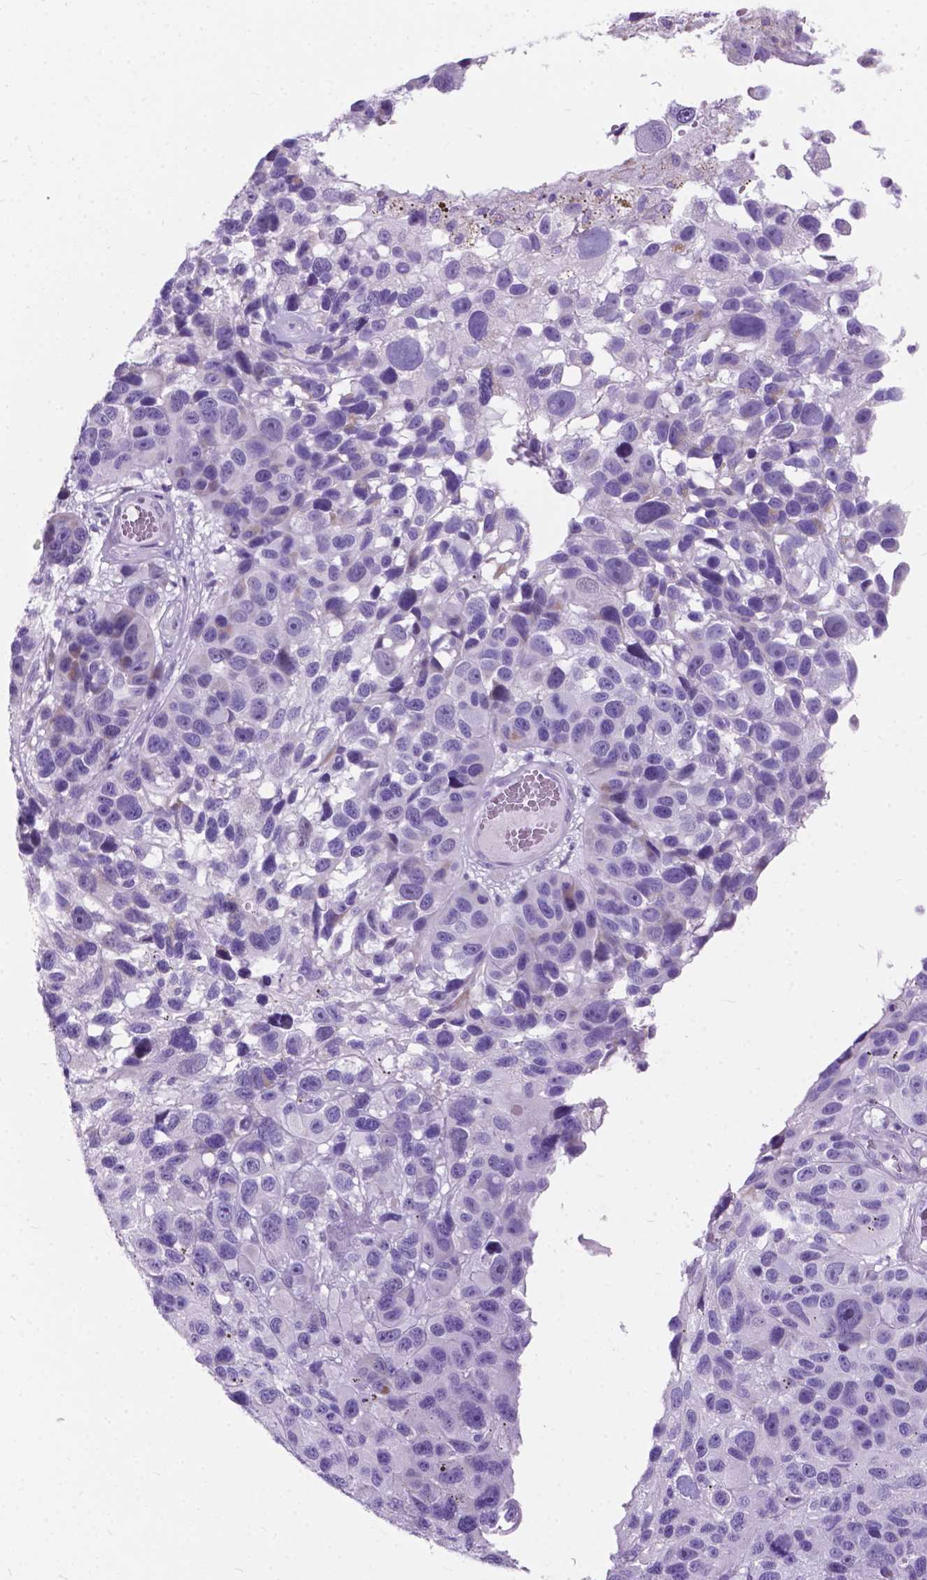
{"staining": {"intensity": "negative", "quantity": "none", "location": "none"}, "tissue": "melanoma", "cell_type": "Tumor cells", "image_type": "cancer", "snomed": [{"axis": "morphology", "description": "Malignant melanoma, NOS"}, {"axis": "topography", "description": "Skin"}], "caption": "This is a micrograph of IHC staining of melanoma, which shows no staining in tumor cells.", "gene": "BSND", "patient": {"sex": "male", "age": 53}}